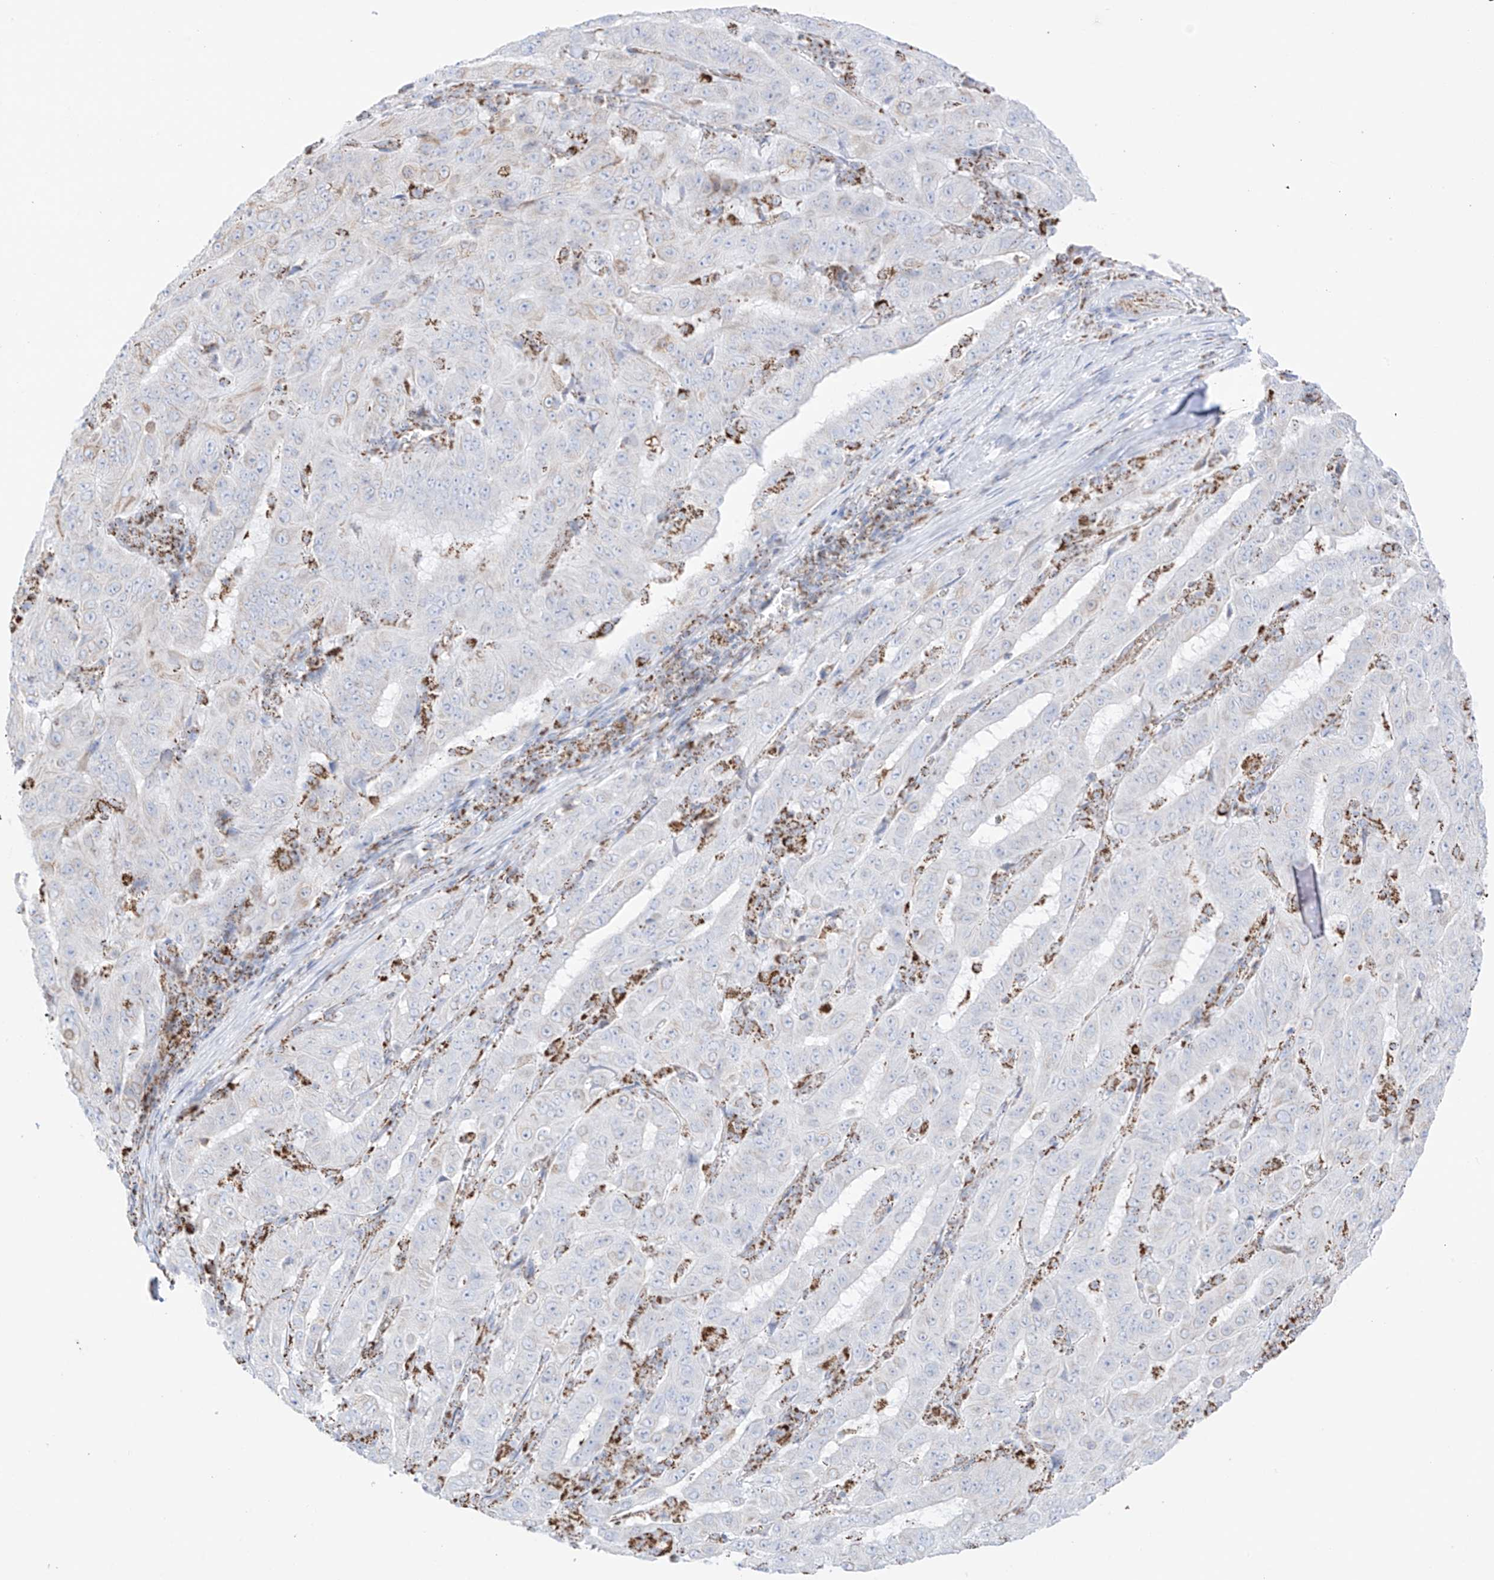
{"staining": {"intensity": "negative", "quantity": "none", "location": "none"}, "tissue": "pancreatic cancer", "cell_type": "Tumor cells", "image_type": "cancer", "snomed": [{"axis": "morphology", "description": "Adenocarcinoma, NOS"}, {"axis": "topography", "description": "Pancreas"}], "caption": "Tumor cells are negative for protein expression in human adenocarcinoma (pancreatic).", "gene": "XKR3", "patient": {"sex": "male", "age": 63}}